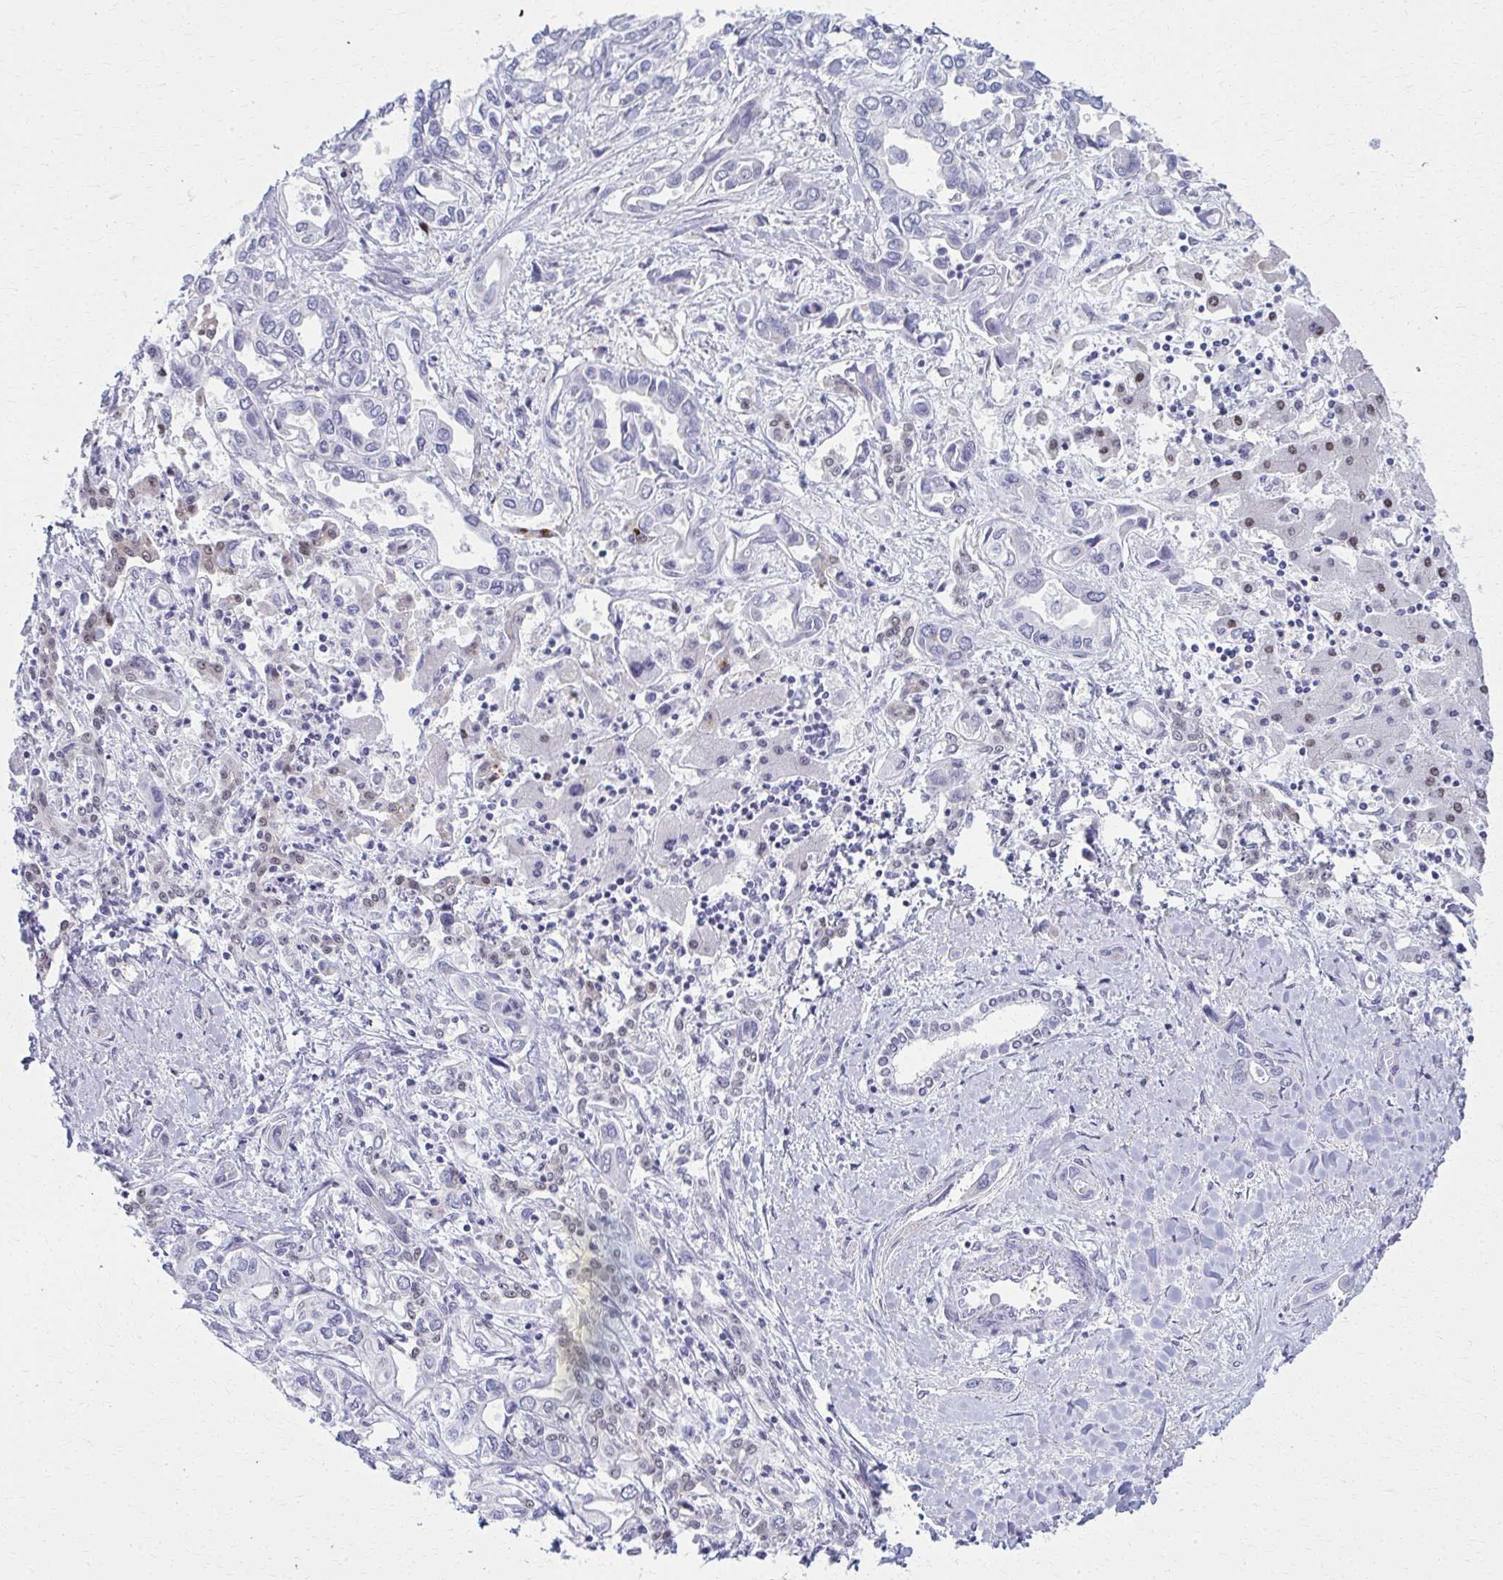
{"staining": {"intensity": "negative", "quantity": "none", "location": "none"}, "tissue": "liver cancer", "cell_type": "Tumor cells", "image_type": "cancer", "snomed": [{"axis": "morphology", "description": "Cholangiocarcinoma"}, {"axis": "topography", "description": "Liver"}], "caption": "High power microscopy micrograph of an immunohistochemistry image of liver cholangiocarcinoma, revealing no significant expression in tumor cells.", "gene": "SCLY", "patient": {"sex": "female", "age": 64}}